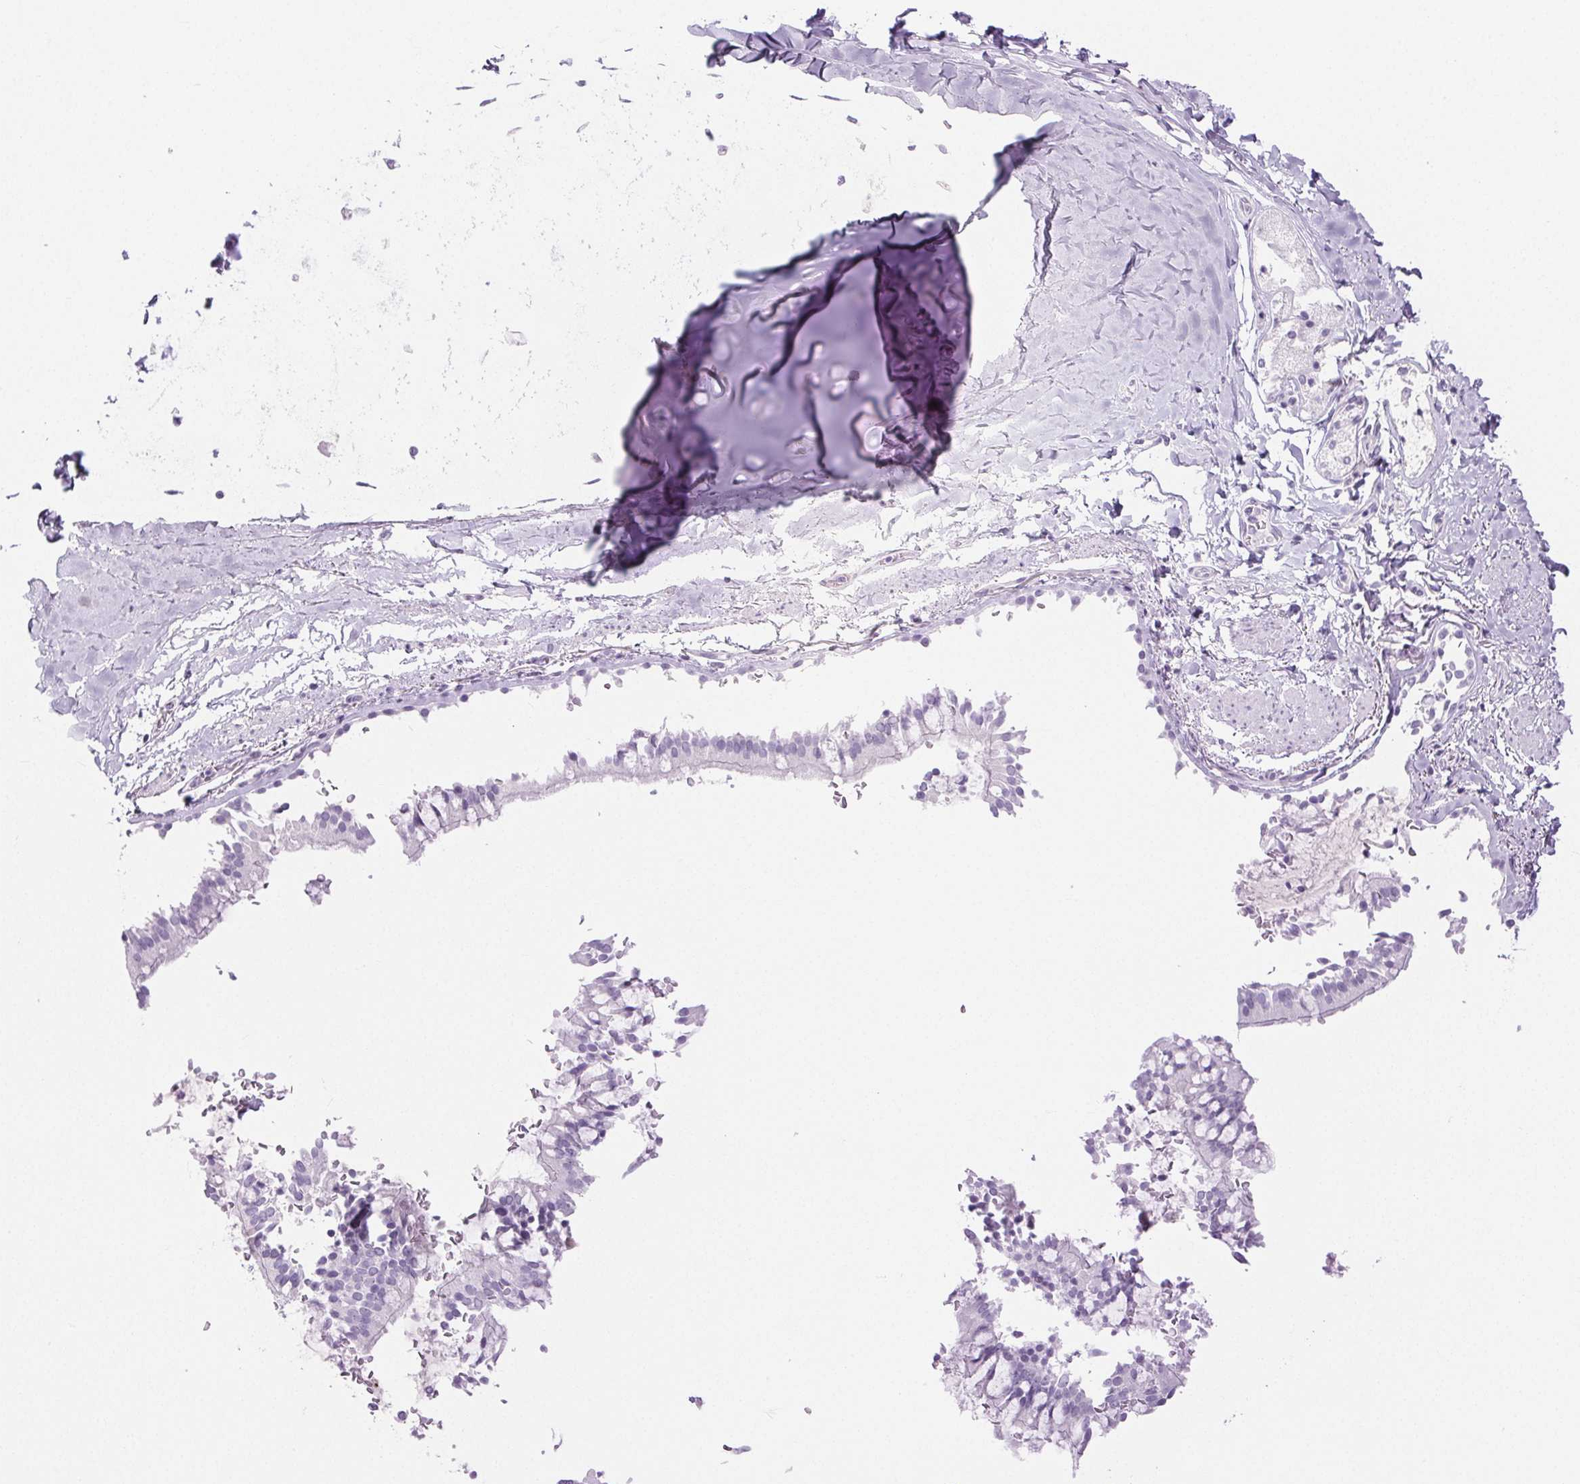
{"staining": {"intensity": "negative", "quantity": "none", "location": "none"}, "tissue": "soft tissue", "cell_type": "Chondrocytes", "image_type": "normal", "snomed": [{"axis": "morphology", "description": "Normal tissue, NOS"}, {"axis": "topography", "description": "Cartilage tissue"}, {"axis": "topography", "description": "Bronchus"}, {"axis": "topography", "description": "Peripheral nerve tissue"}], "caption": "Immunohistochemical staining of normal soft tissue exhibits no significant positivity in chondrocytes. Brightfield microscopy of immunohistochemistry (IHC) stained with DAB (brown) and hematoxylin (blue), captured at high magnification.", "gene": "SPRR3", "patient": {"sex": "male", "age": 67}}